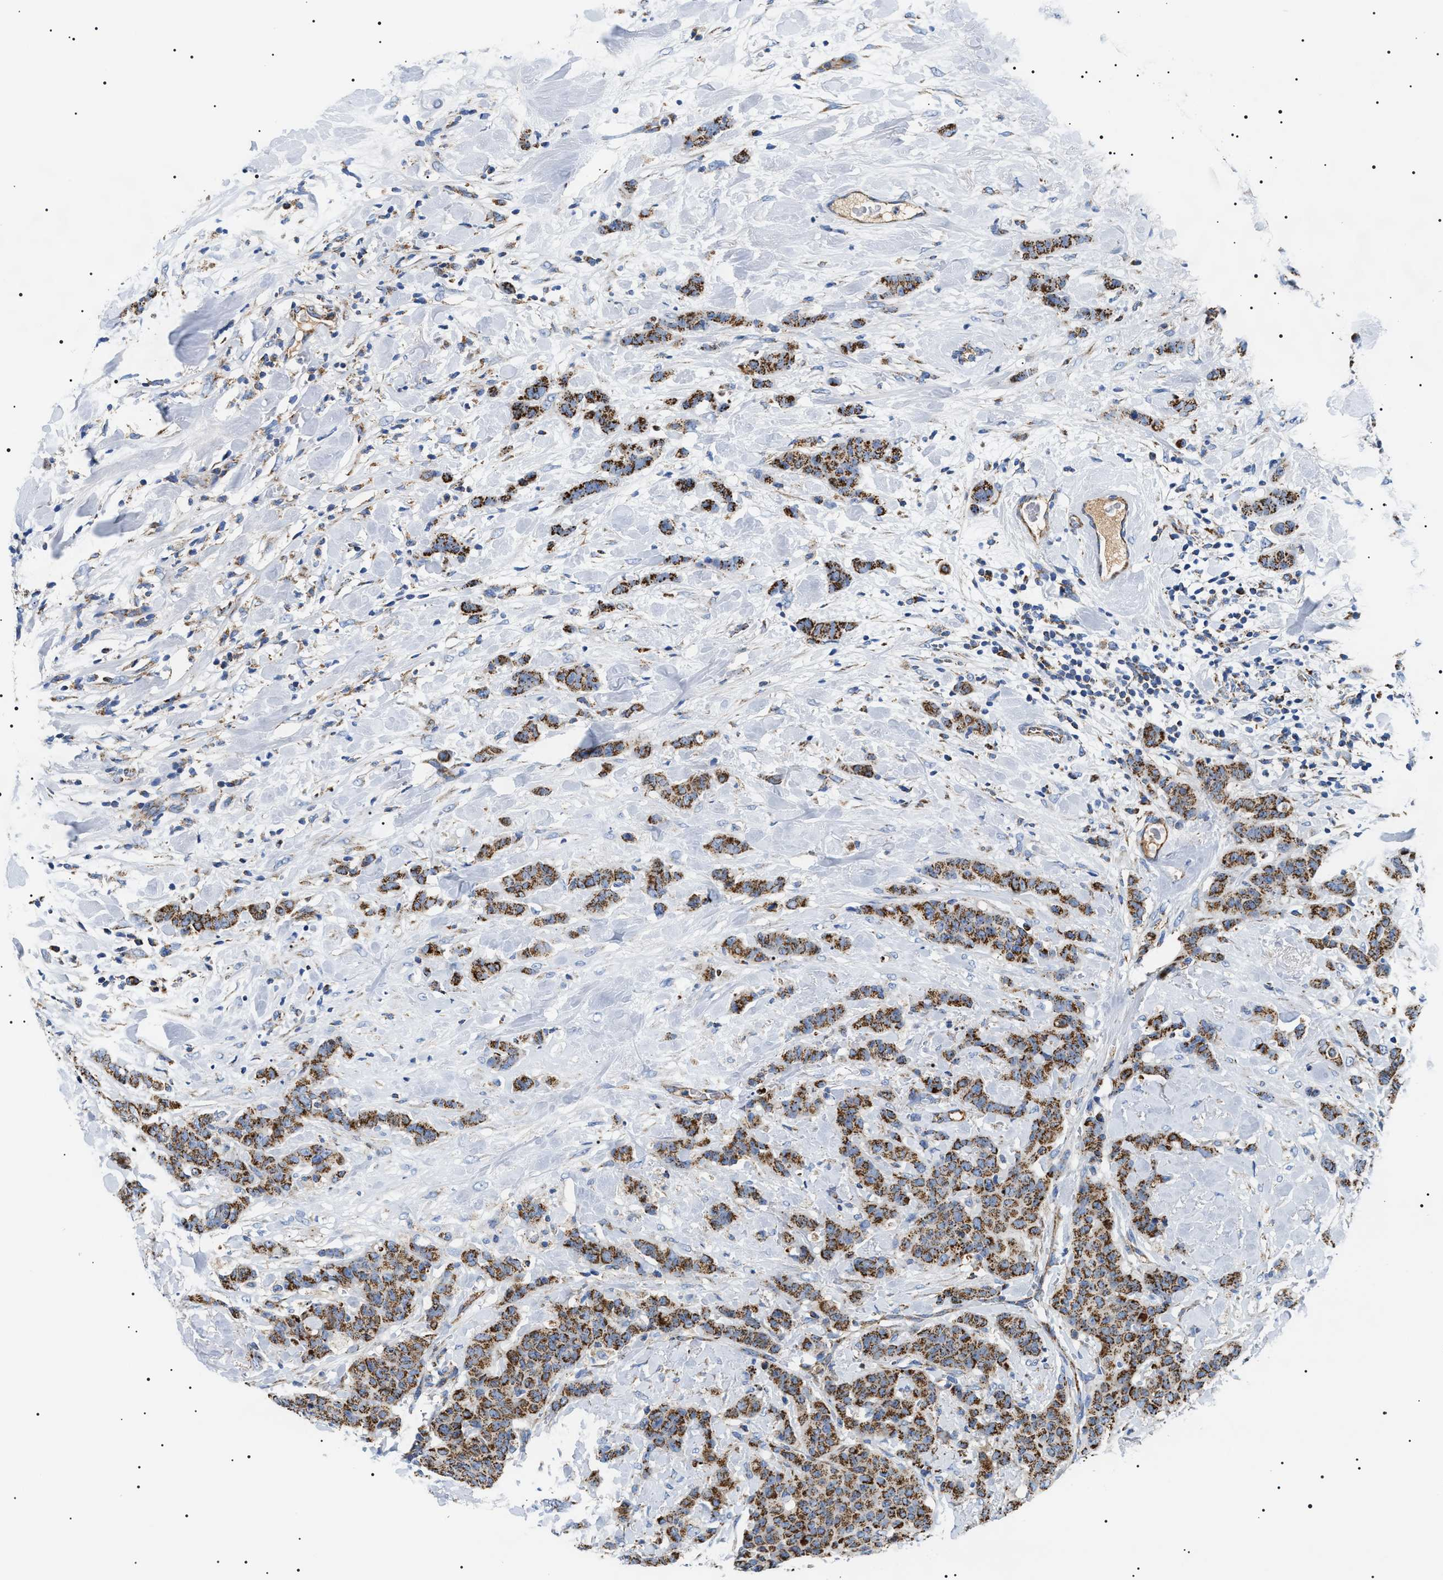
{"staining": {"intensity": "strong", "quantity": ">75%", "location": "cytoplasmic/membranous"}, "tissue": "breast cancer", "cell_type": "Tumor cells", "image_type": "cancer", "snomed": [{"axis": "morphology", "description": "Normal tissue, NOS"}, {"axis": "morphology", "description": "Duct carcinoma"}, {"axis": "topography", "description": "Breast"}], "caption": "Breast cancer (intraductal carcinoma) stained with a protein marker exhibits strong staining in tumor cells.", "gene": "OXSM", "patient": {"sex": "female", "age": 40}}